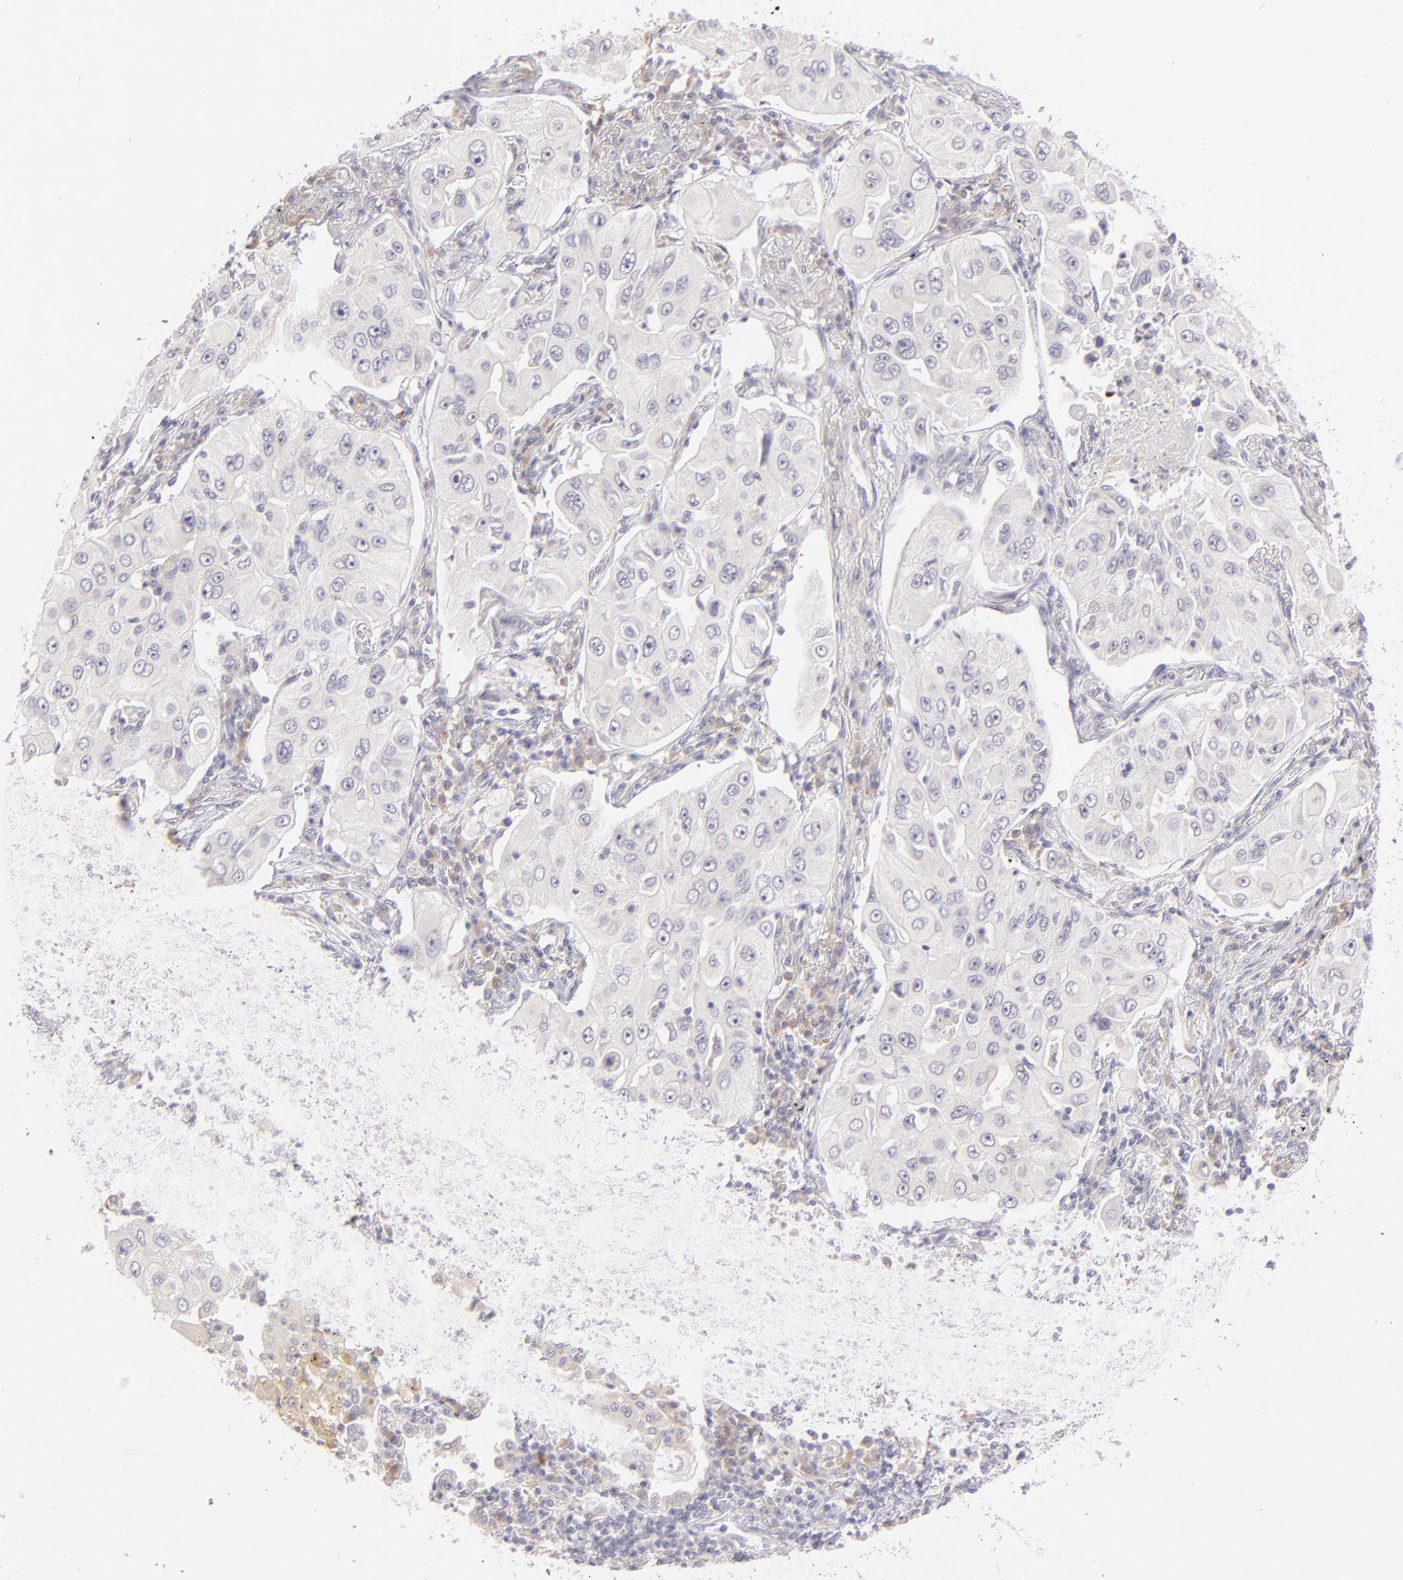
{"staining": {"intensity": "negative", "quantity": "none", "location": "none"}, "tissue": "lung cancer", "cell_type": "Tumor cells", "image_type": "cancer", "snomed": [{"axis": "morphology", "description": "Adenocarcinoma, NOS"}, {"axis": "topography", "description": "Lung"}], "caption": "The micrograph exhibits no significant staining in tumor cells of adenocarcinoma (lung).", "gene": "TRAF3", "patient": {"sex": "male", "age": 84}}